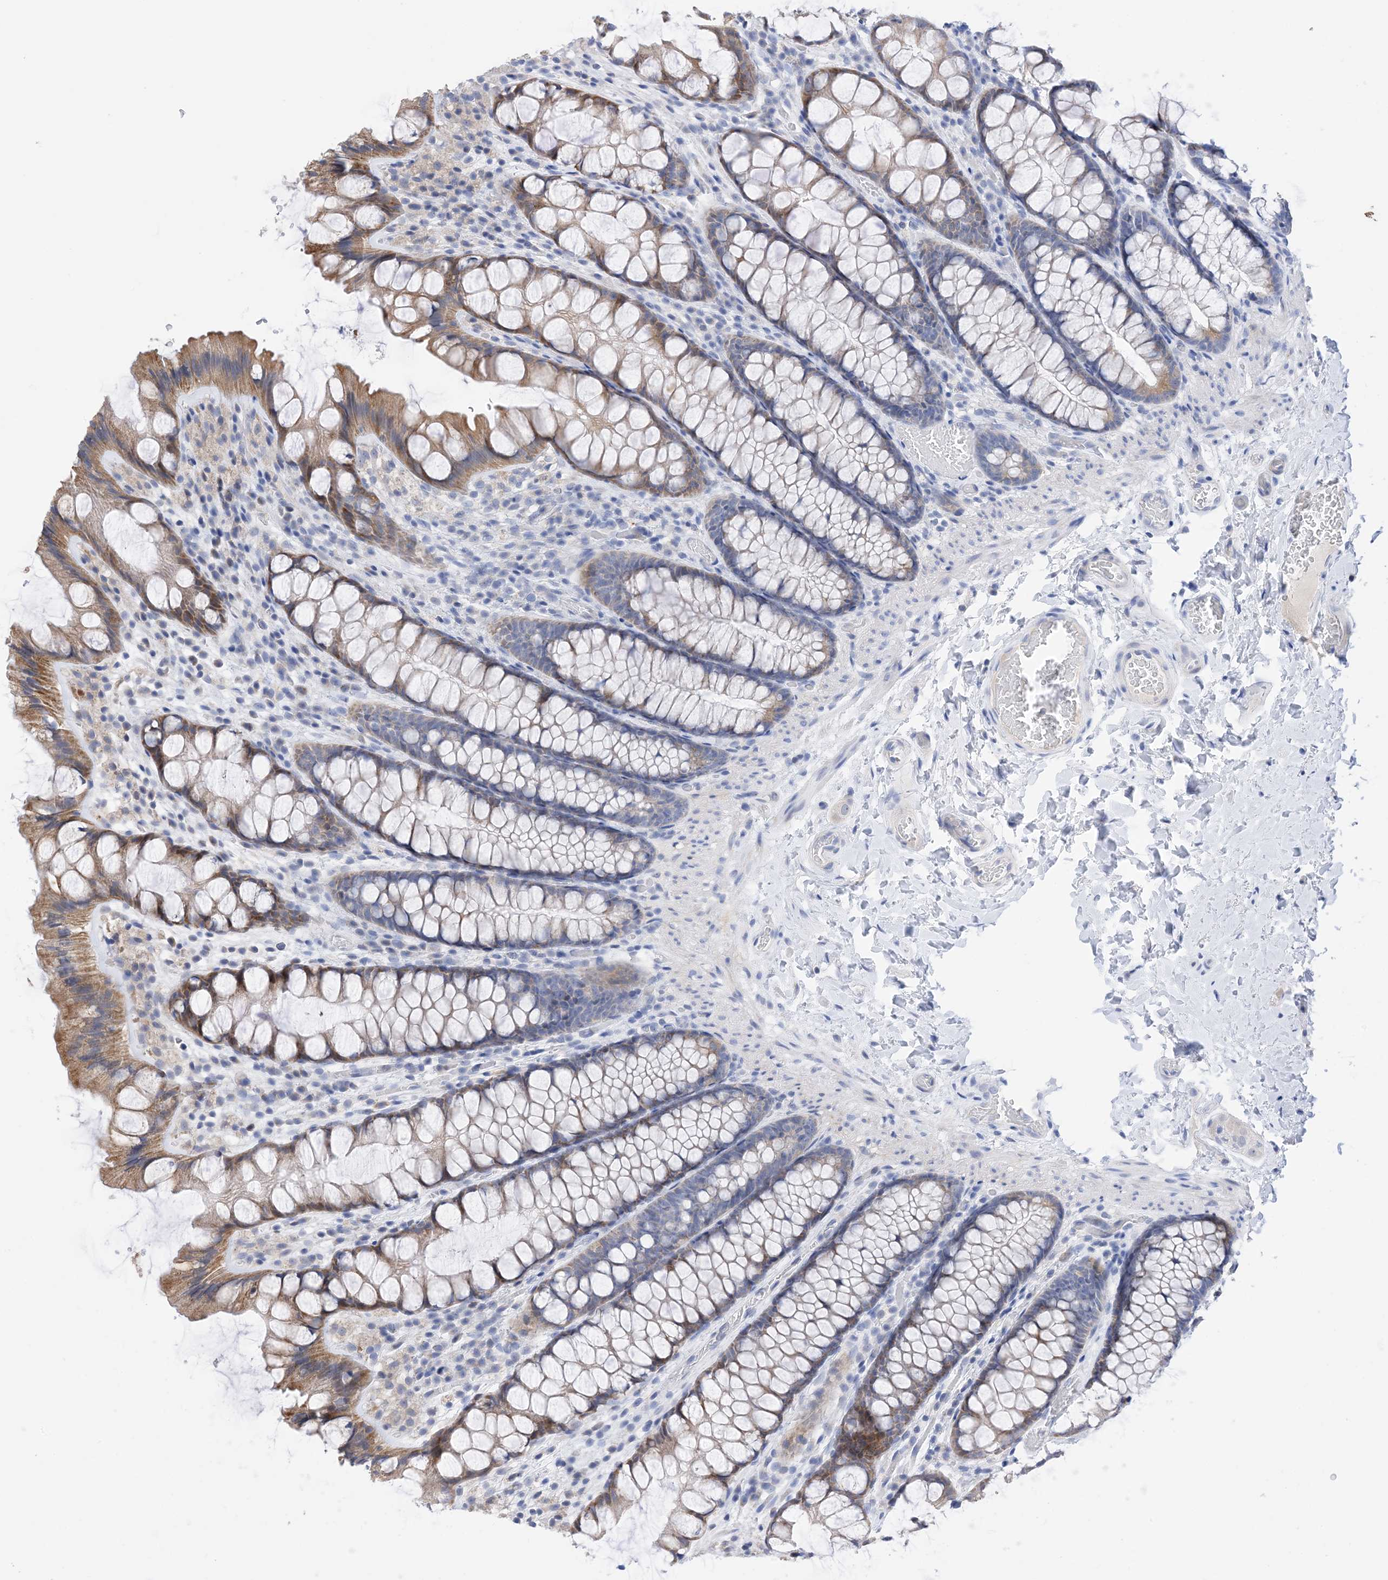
{"staining": {"intensity": "negative", "quantity": "none", "location": "none"}, "tissue": "colon", "cell_type": "Endothelial cells", "image_type": "normal", "snomed": [{"axis": "morphology", "description": "Normal tissue, NOS"}, {"axis": "topography", "description": "Colon"}], "caption": "The histopathology image shows no significant positivity in endothelial cells of colon.", "gene": "PLK4", "patient": {"sex": "male", "age": 47}}